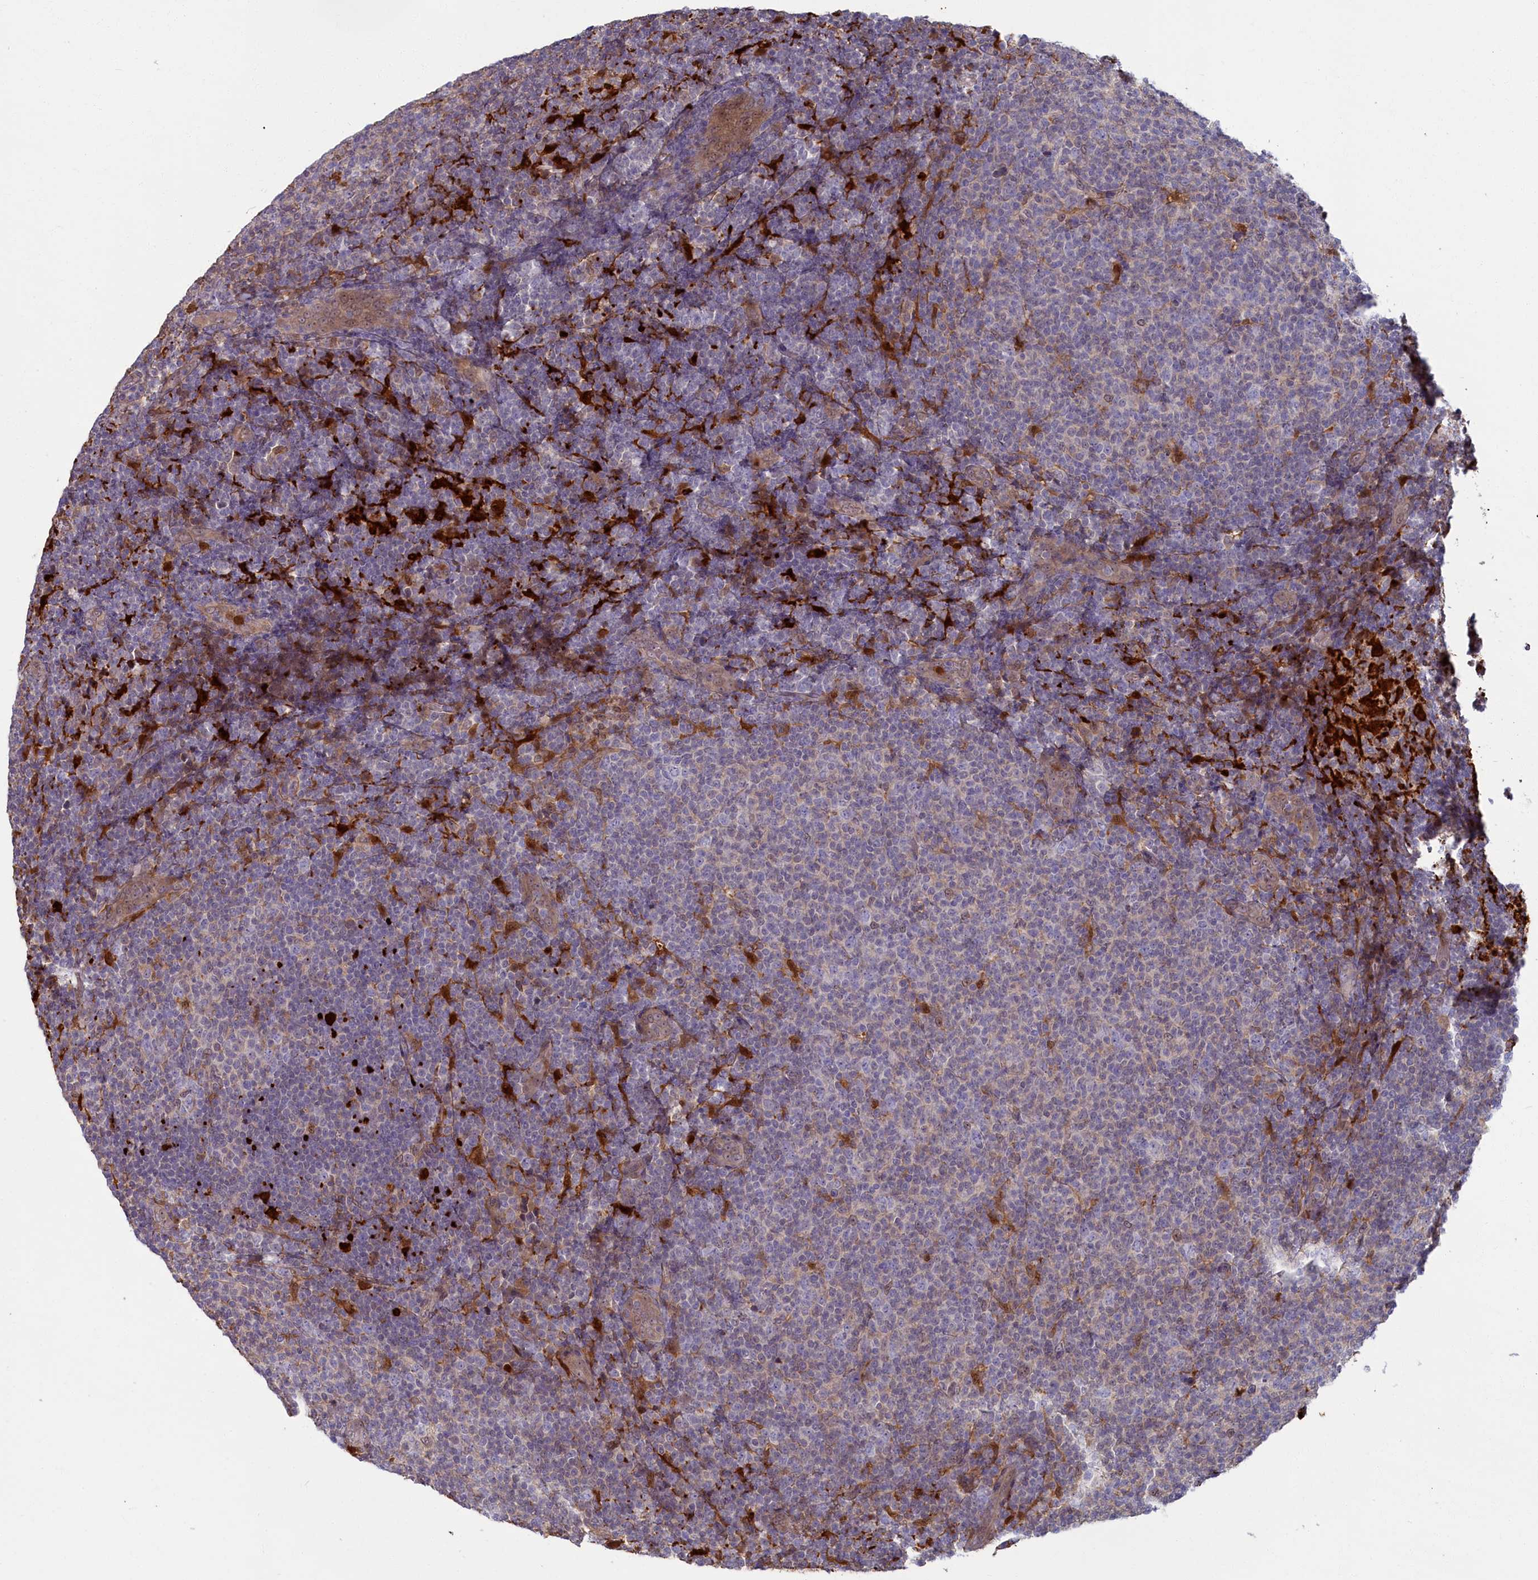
{"staining": {"intensity": "negative", "quantity": "none", "location": "none"}, "tissue": "lymphoma", "cell_type": "Tumor cells", "image_type": "cancer", "snomed": [{"axis": "morphology", "description": "Malignant lymphoma, non-Hodgkin's type, Low grade"}, {"axis": "topography", "description": "Lymph node"}], "caption": "This is a micrograph of immunohistochemistry staining of malignant lymphoma, non-Hodgkin's type (low-grade), which shows no expression in tumor cells.", "gene": "BLVRB", "patient": {"sex": "male", "age": 66}}